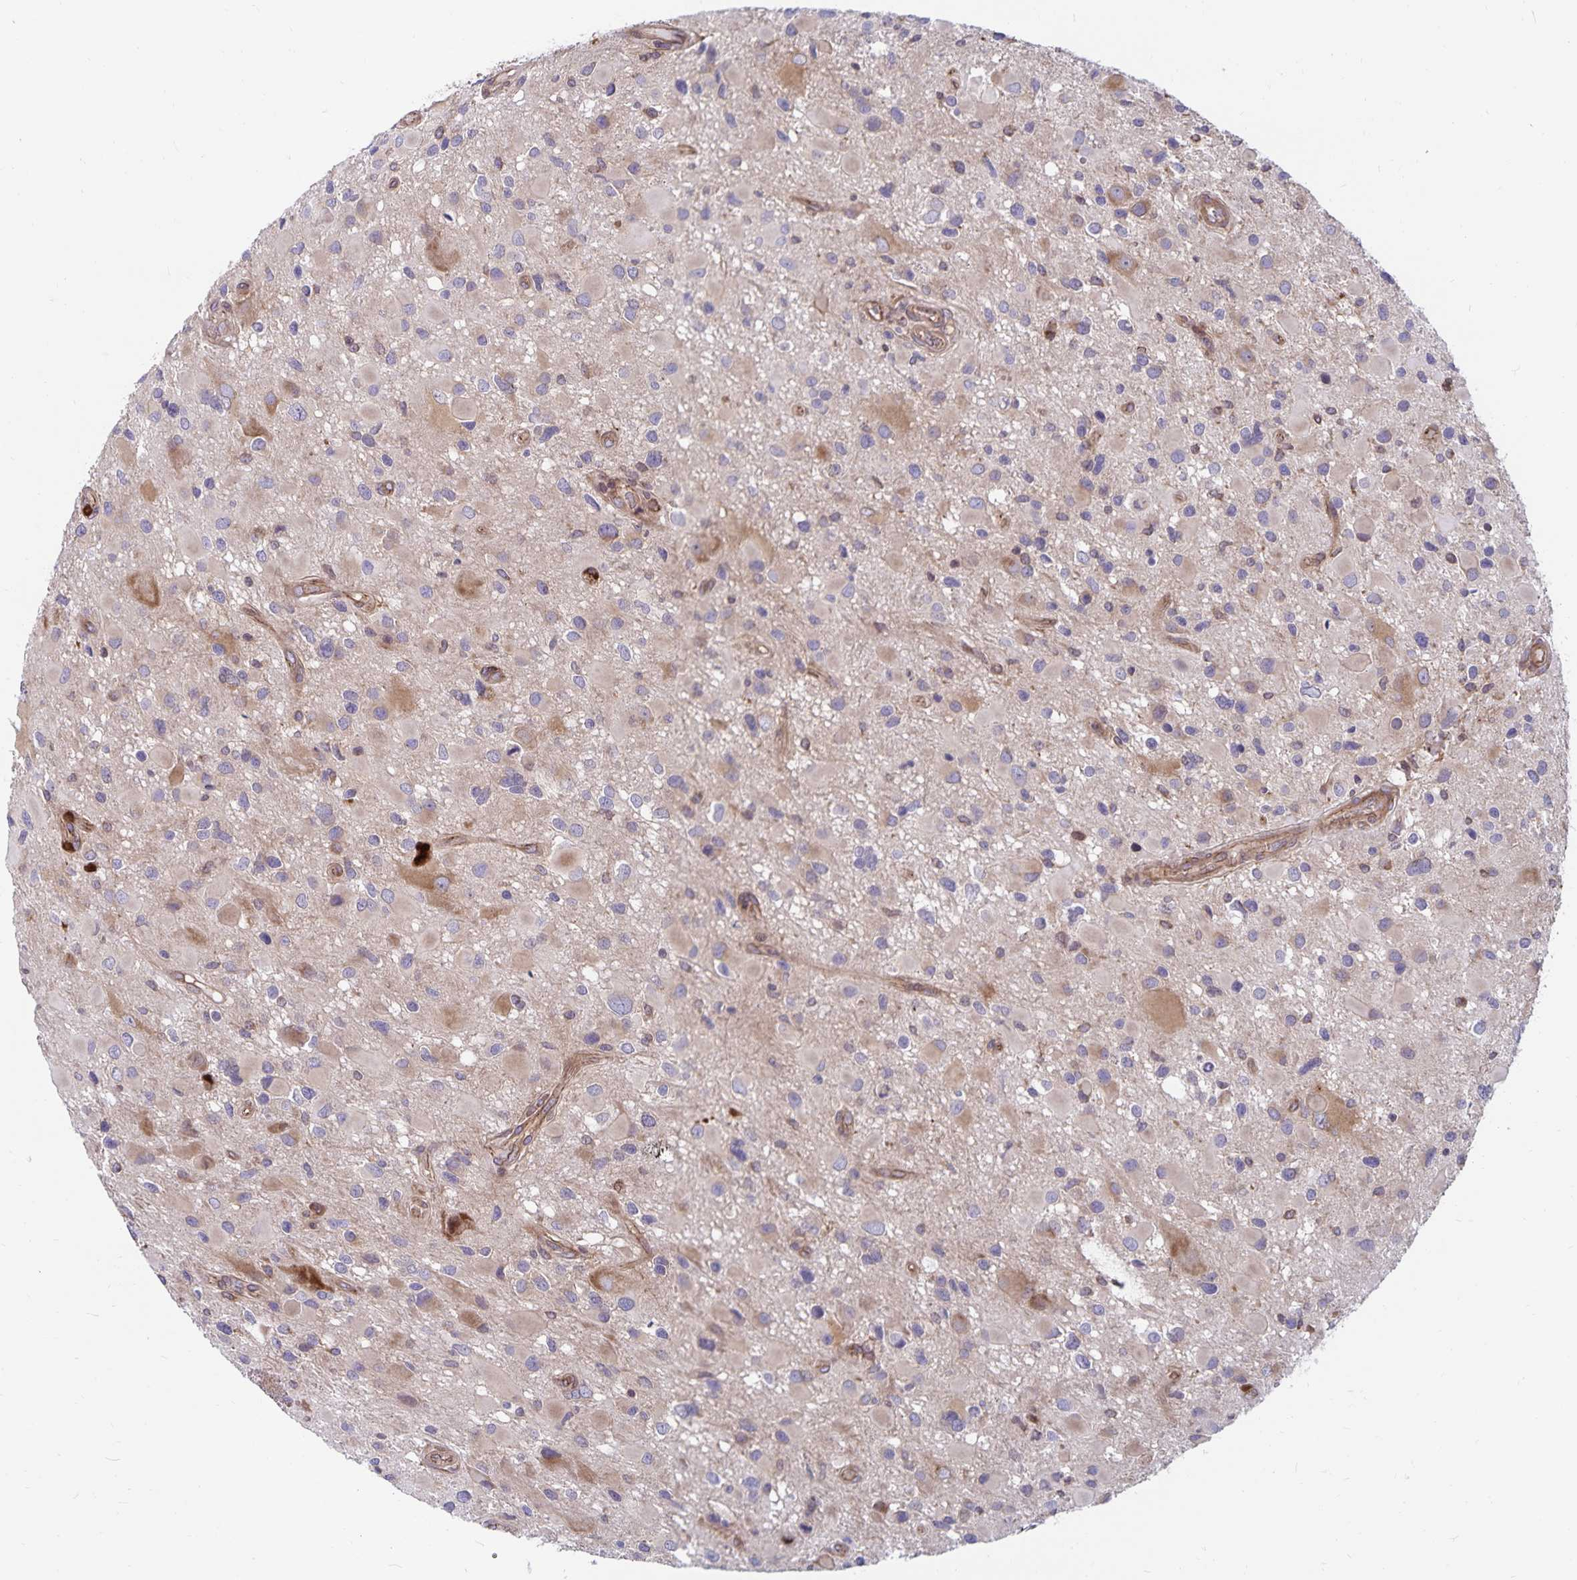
{"staining": {"intensity": "moderate", "quantity": "<25%", "location": "cytoplasmic/membranous"}, "tissue": "glioma", "cell_type": "Tumor cells", "image_type": "cancer", "snomed": [{"axis": "morphology", "description": "Glioma, malignant, Low grade"}, {"axis": "topography", "description": "Brain"}], "caption": "Immunohistochemical staining of human malignant low-grade glioma reveals low levels of moderate cytoplasmic/membranous expression in approximately <25% of tumor cells.", "gene": "SEC62", "patient": {"sex": "female", "age": 32}}